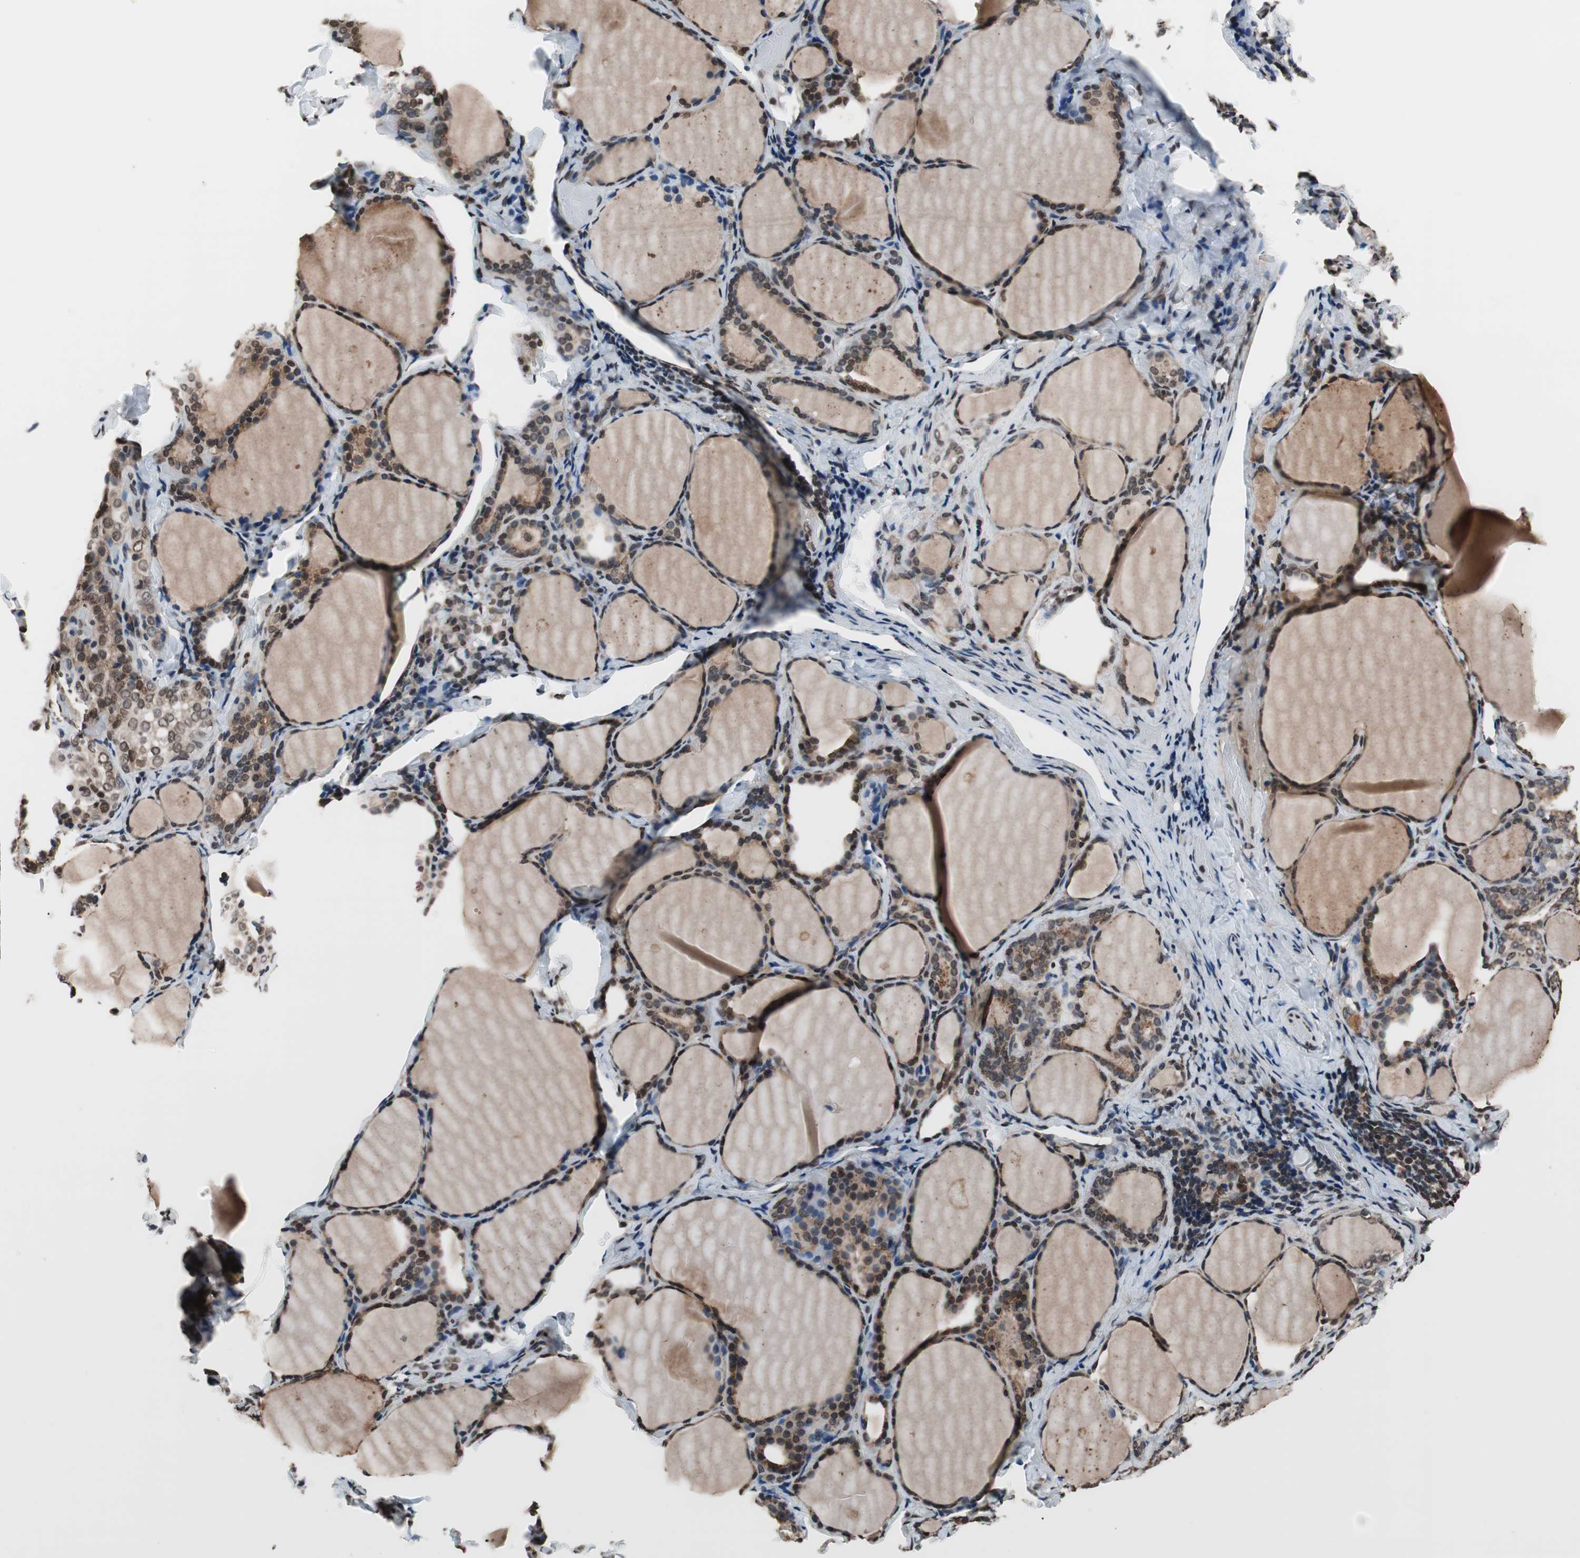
{"staining": {"intensity": "moderate", "quantity": ">75%", "location": "cytoplasmic/membranous,nuclear"}, "tissue": "thyroid gland", "cell_type": "Glandular cells", "image_type": "normal", "snomed": [{"axis": "morphology", "description": "Normal tissue, NOS"}, {"axis": "morphology", "description": "Papillary adenocarcinoma, NOS"}, {"axis": "topography", "description": "Thyroid gland"}], "caption": "Glandular cells show medium levels of moderate cytoplasmic/membranous,nuclear positivity in about >75% of cells in benign human thyroid gland. The staining is performed using DAB brown chromogen to label protein expression. The nuclei are counter-stained blue using hematoxylin.", "gene": "RFC1", "patient": {"sex": "female", "age": 30}}